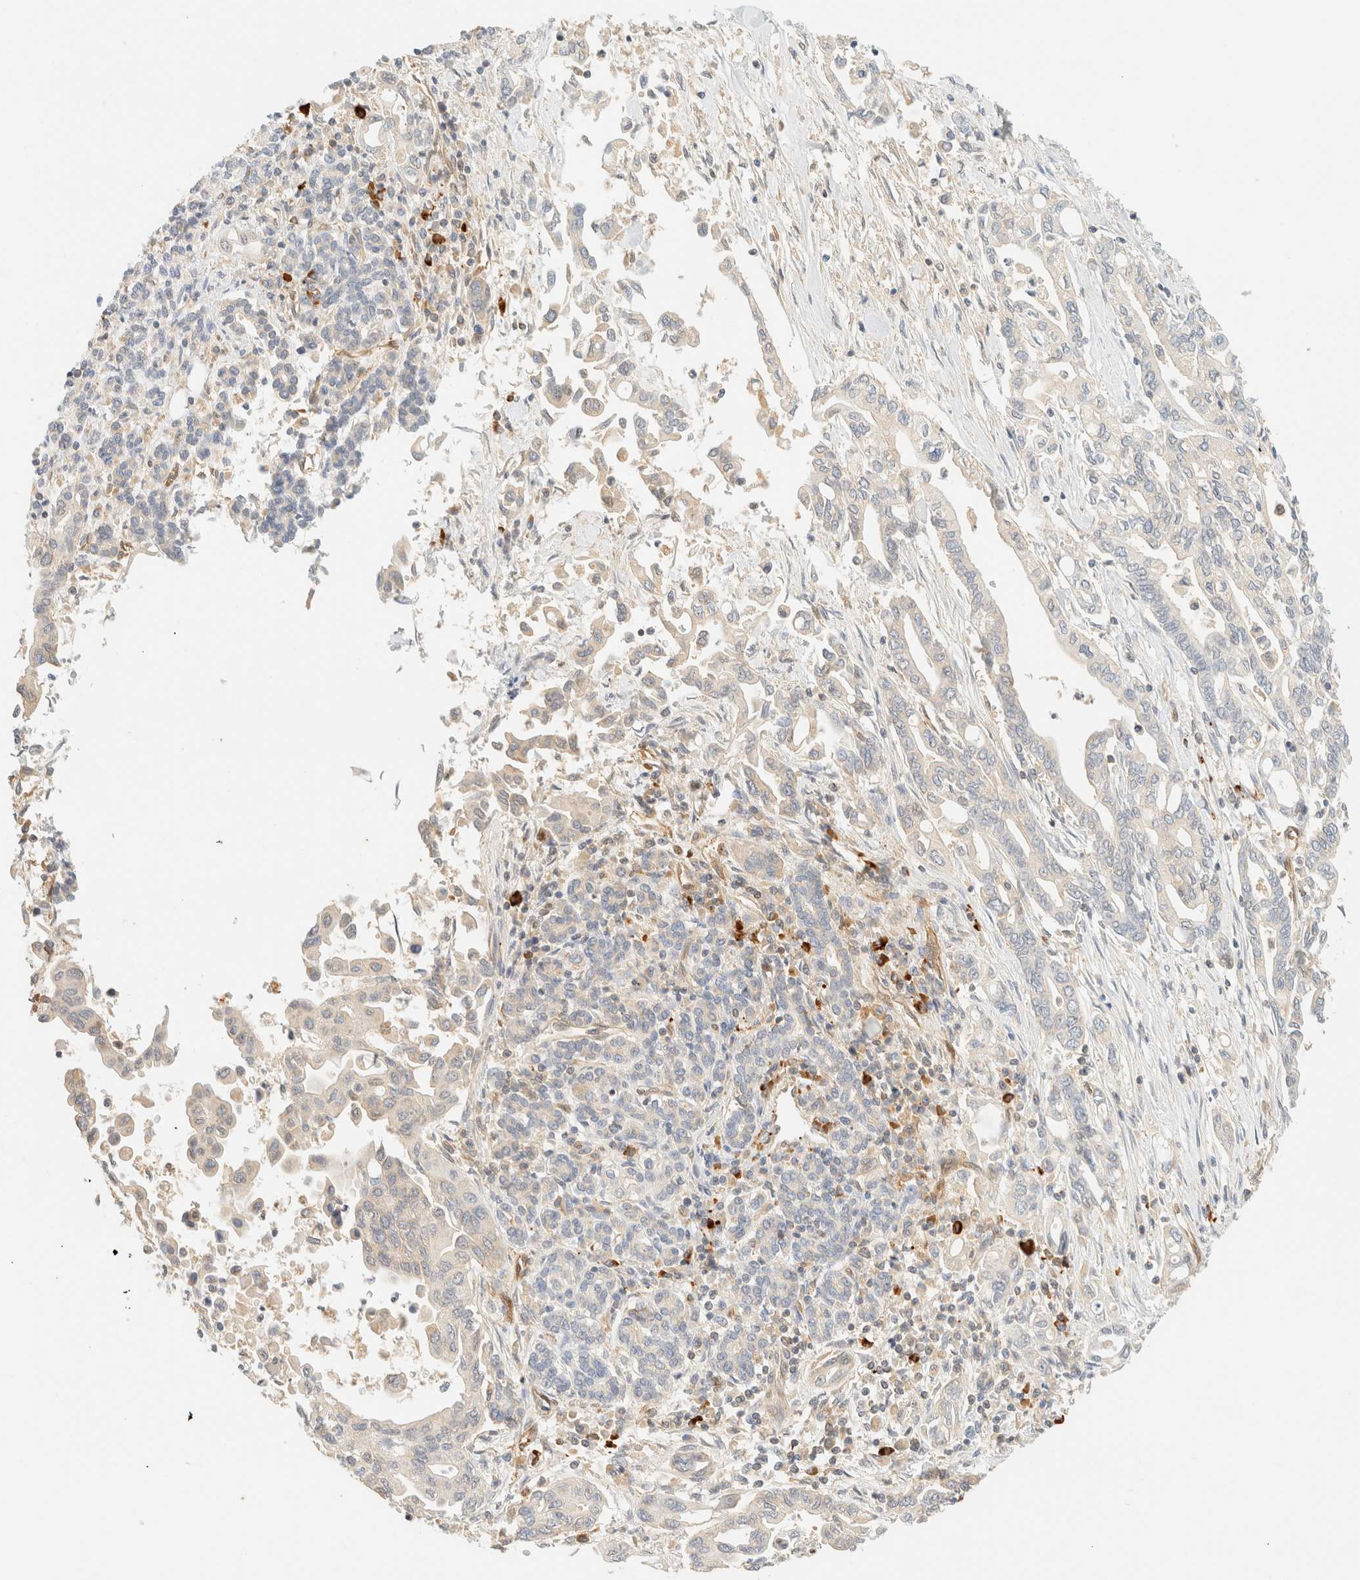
{"staining": {"intensity": "negative", "quantity": "none", "location": "none"}, "tissue": "pancreatic cancer", "cell_type": "Tumor cells", "image_type": "cancer", "snomed": [{"axis": "morphology", "description": "Adenocarcinoma, NOS"}, {"axis": "topography", "description": "Pancreas"}], "caption": "Immunohistochemical staining of pancreatic cancer (adenocarcinoma) displays no significant positivity in tumor cells.", "gene": "FHOD1", "patient": {"sex": "female", "age": 57}}